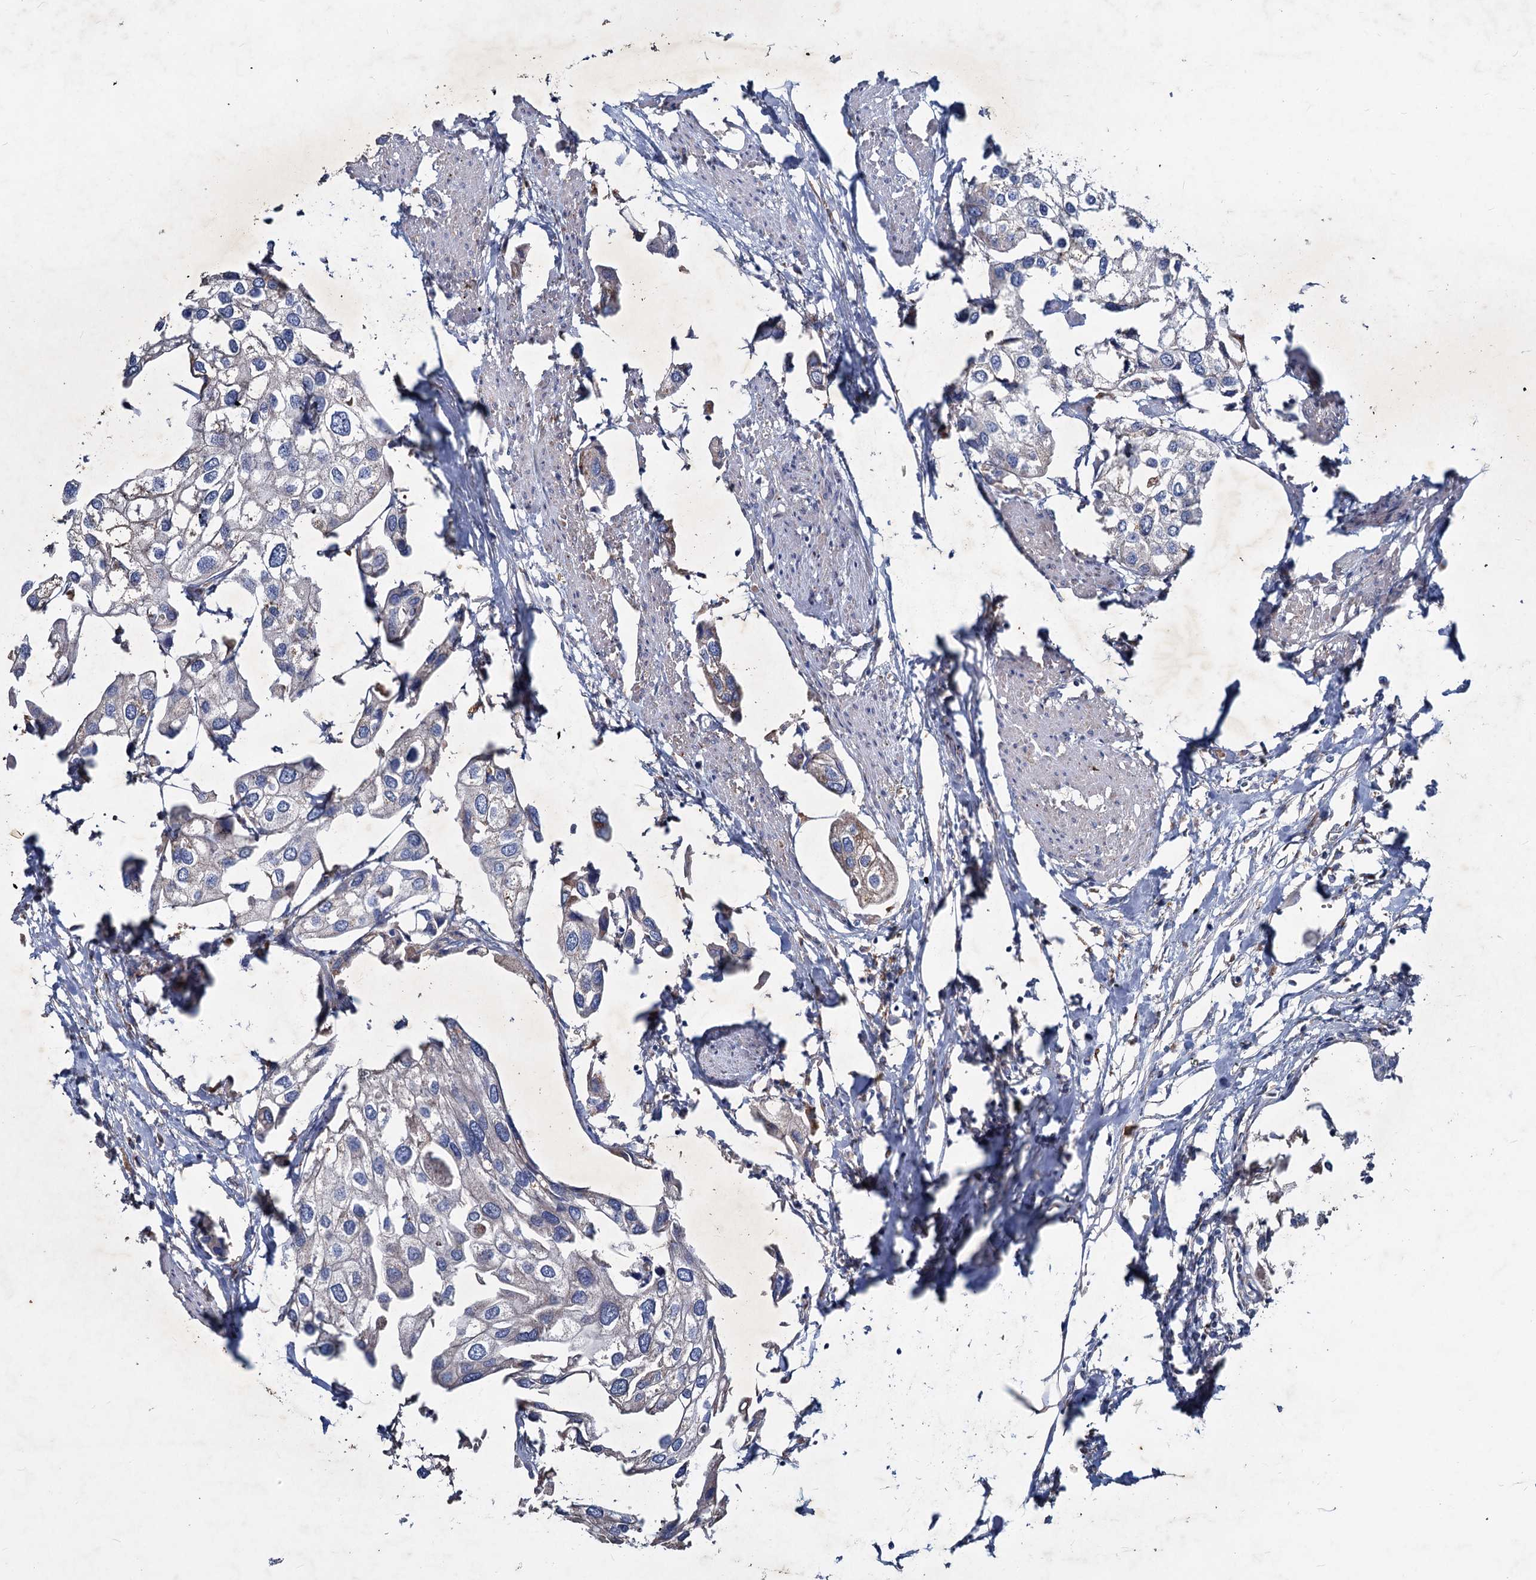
{"staining": {"intensity": "weak", "quantity": "<25%", "location": "cytoplasmic/membranous"}, "tissue": "urothelial cancer", "cell_type": "Tumor cells", "image_type": "cancer", "snomed": [{"axis": "morphology", "description": "Urothelial carcinoma, High grade"}, {"axis": "topography", "description": "Urinary bladder"}], "caption": "This is a histopathology image of immunohistochemistry (IHC) staining of urothelial cancer, which shows no staining in tumor cells. (DAB (3,3'-diaminobenzidine) immunohistochemistry visualized using brightfield microscopy, high magnification).", "gene": "AGBL4", "patient": {"sex": "male", "age": 64}}